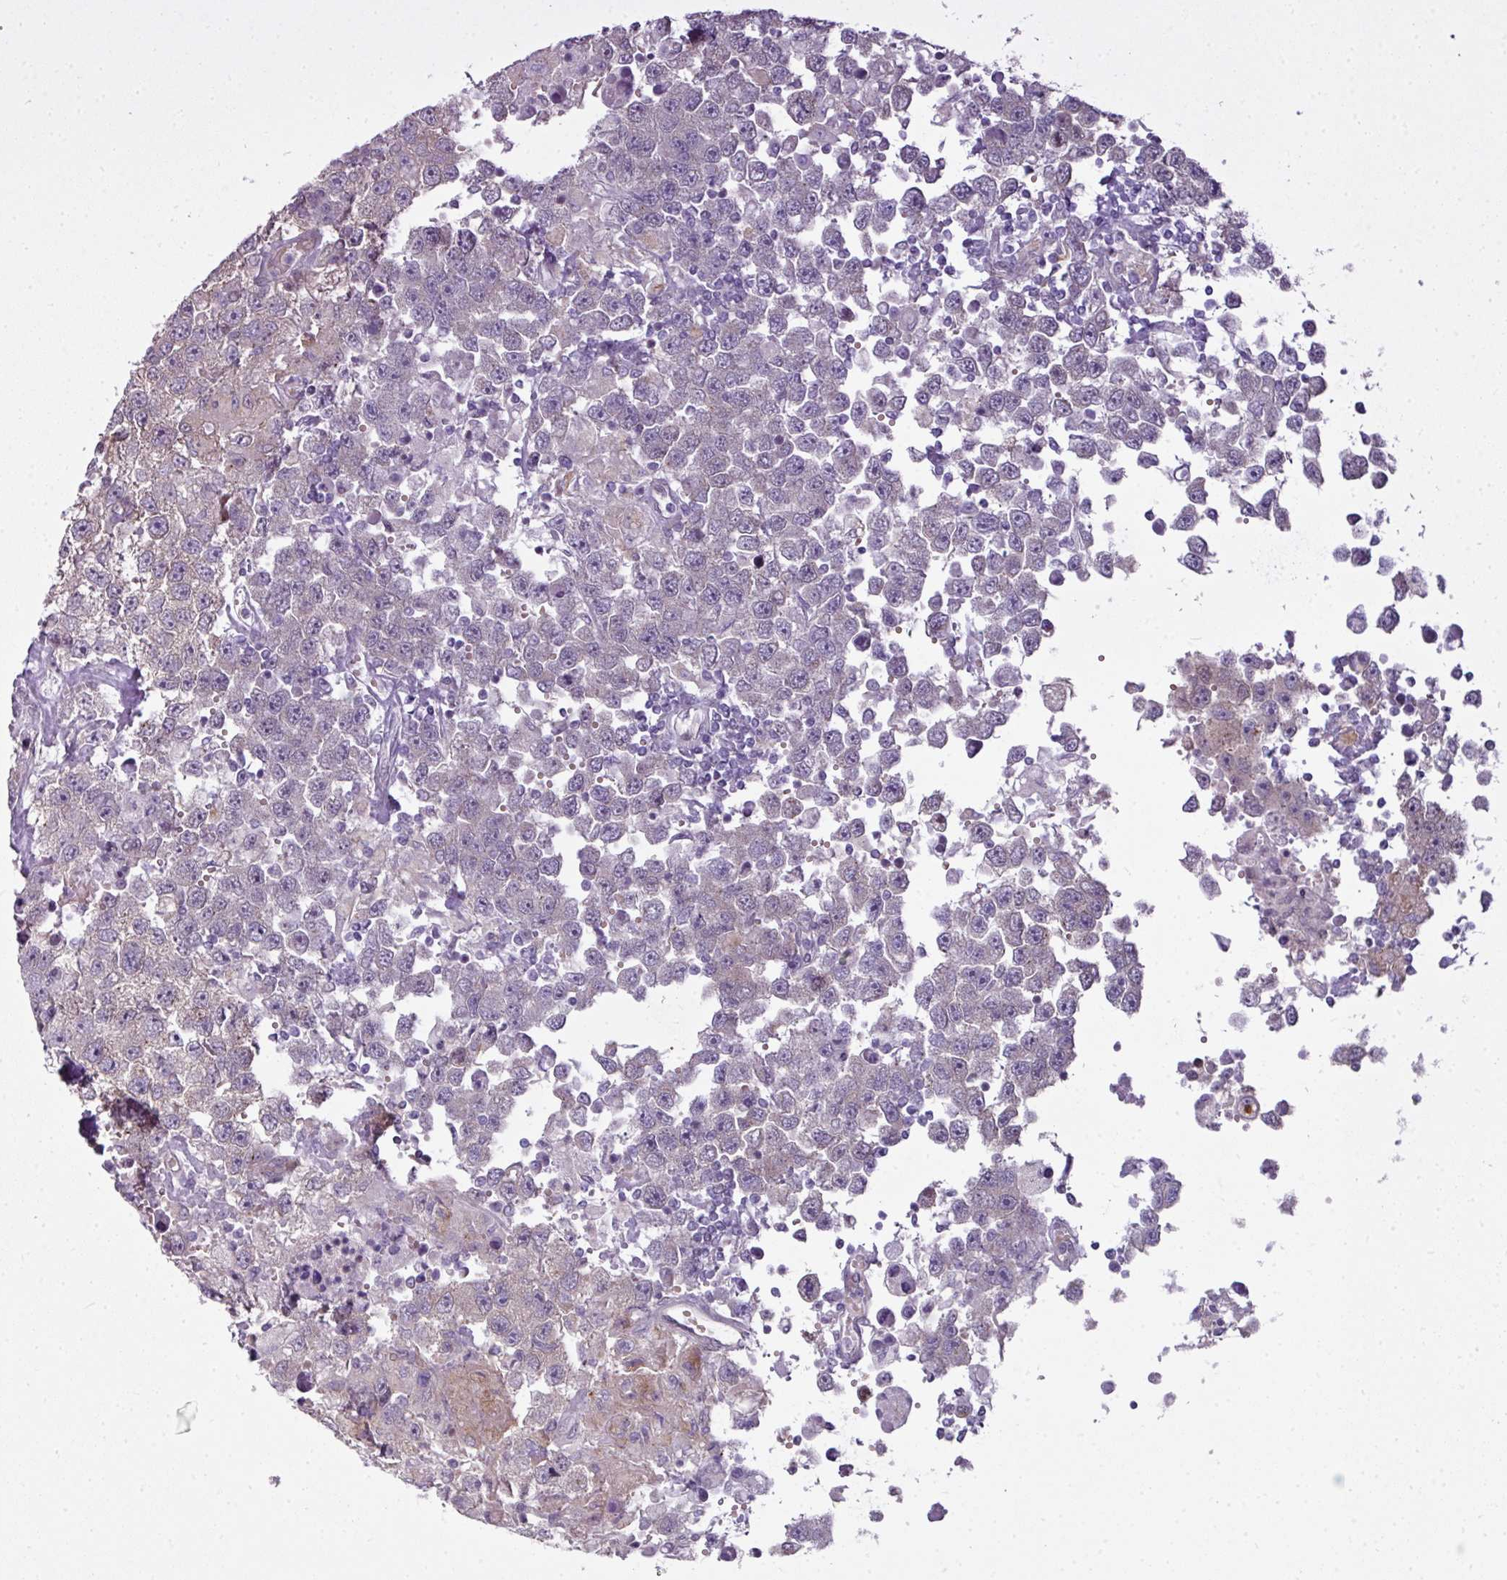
{"staining": {"intensity": "negative", "quantity": "none", "location": "none"}, "tissue": "testis cancer", "cell_type": "Tumor cells", "image_type": "cancer", "snomed": [{"axis": "morphology", "description": "Carcinoma, Embryonal, NOS"}, {"axis": "topography", "description": "Testis"}], "caption": "An immunohistochemistry (IHC) image of testis cancer is shown. There is no staining in tumor cells of testis cancer.", "gene": "C19orf33", "patient": {"sex": "male", "age": 83}}